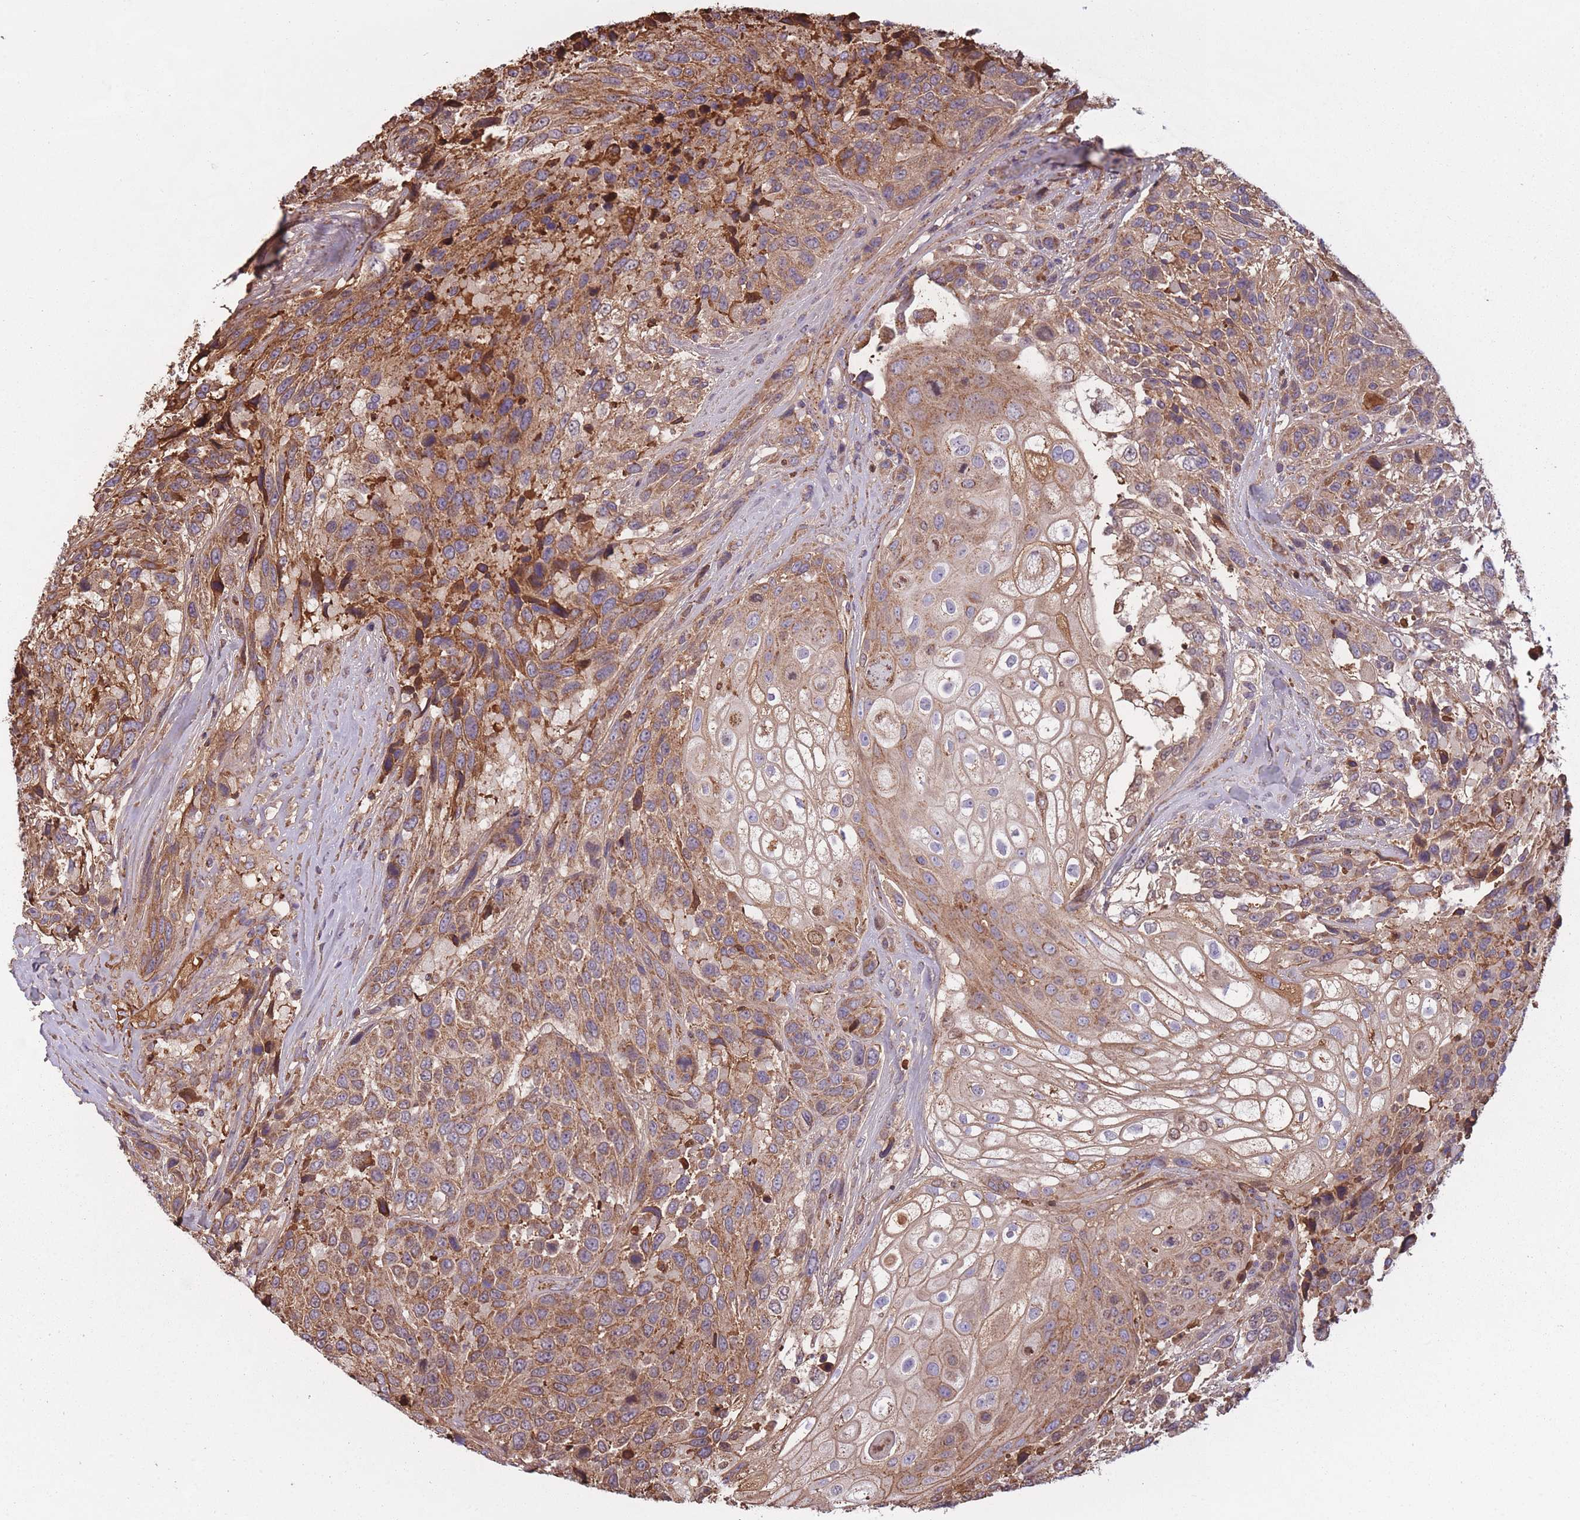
{"staining": {"intensity": "moderate", "quantity": ">75%", "location": "cytoplasmic/membranous"}, "tissue": "urothelial cancer", "cell_type": "Tumor cells", "image_type": "cancer", "snomed": [{"axis": "morphology", "description": "Urothelial carcinoma, High grade"}, {"axis": "topography", "description": "Urinary bladder"}], "caption": "High-grade urothelial carcinoma stained with immunohistochemistry exhibits moderate cytoplasmic/membranous positivity in about >75% of tumor cells.", "gene": "KAT2A", "patient": {"sex": "female", "age": 70}}